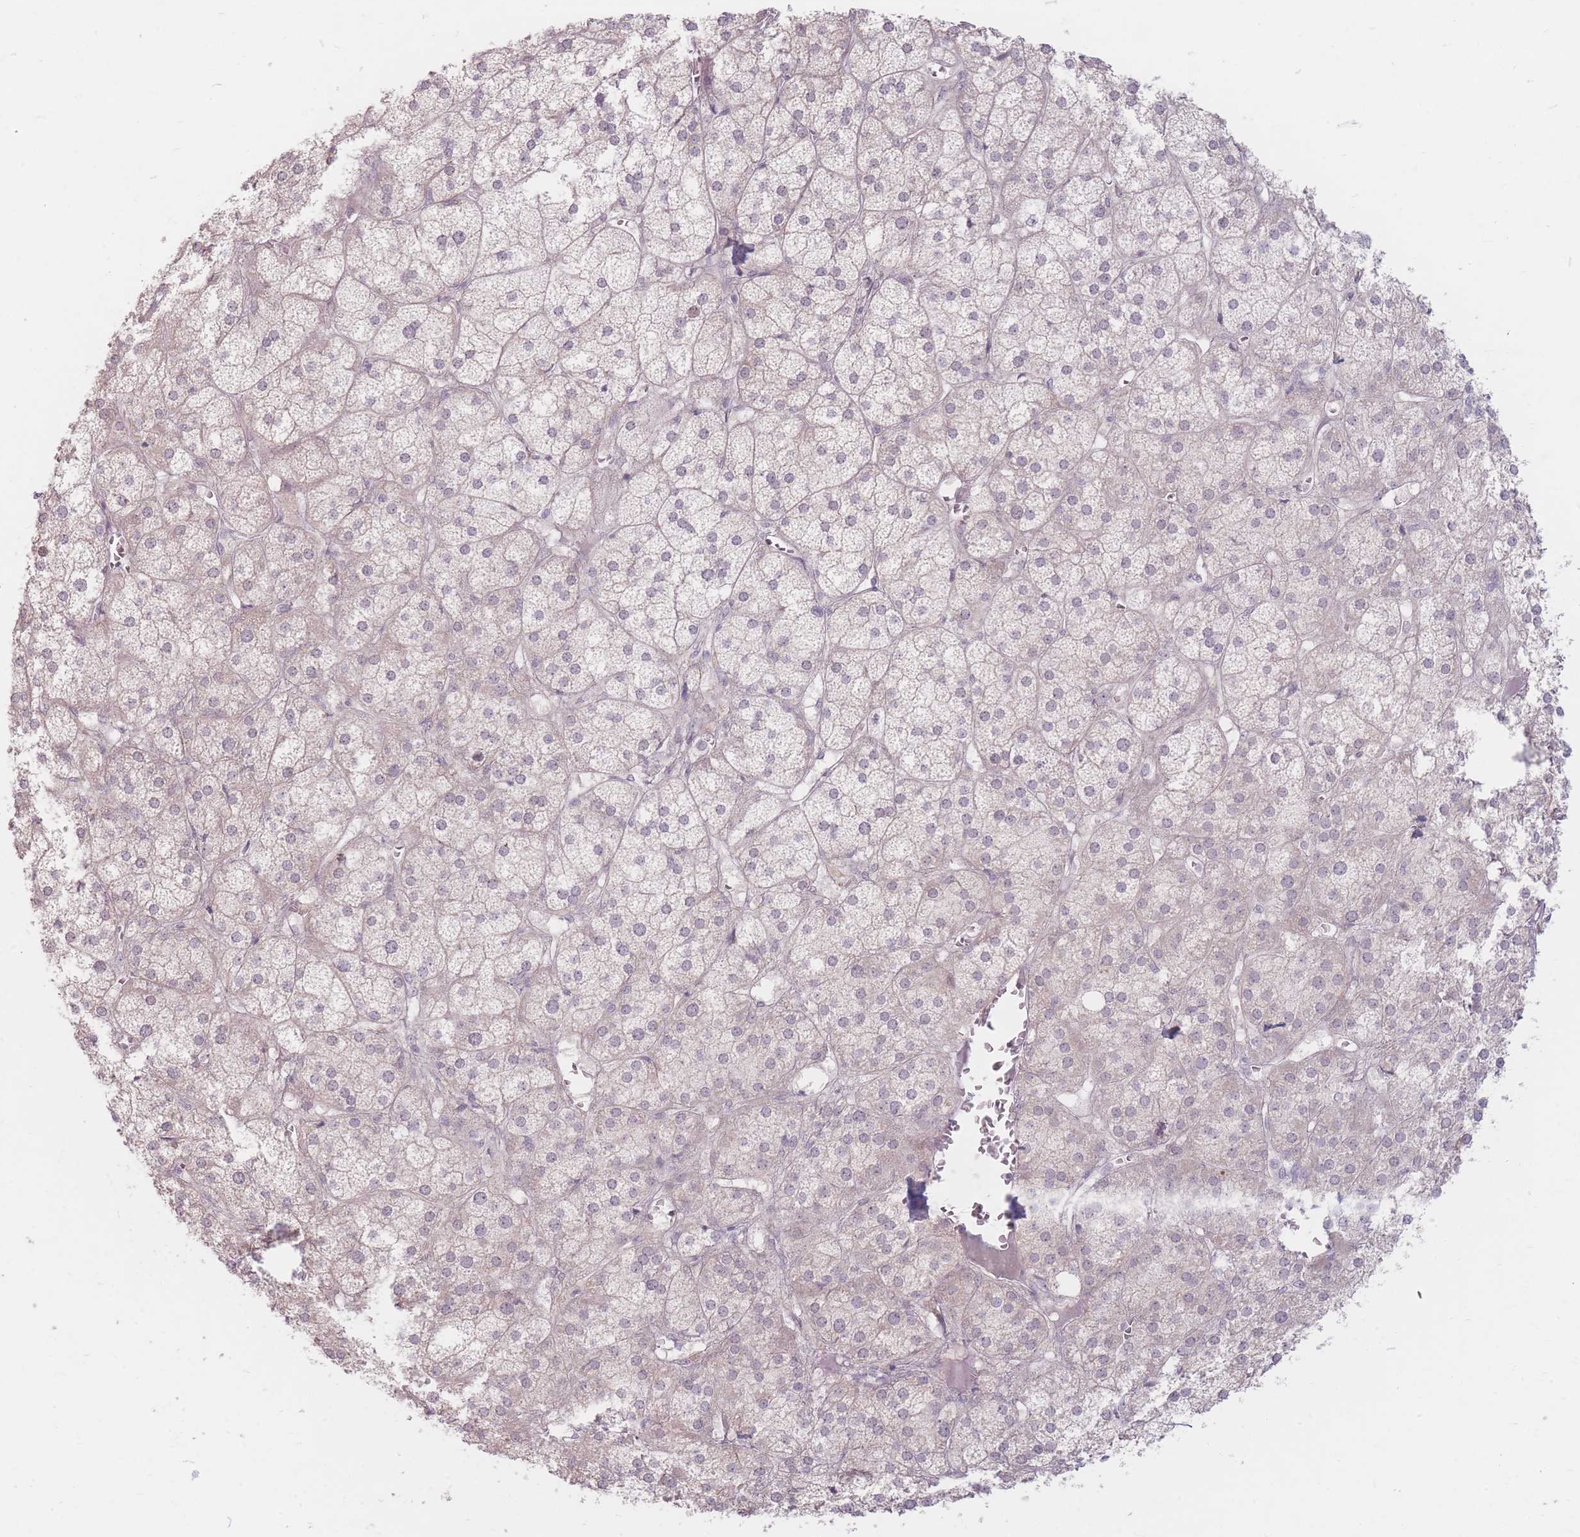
{"staining": {"intensity": "weak", "quantity": "25%-75%", "location": "cytoplasmic/membranous"}, "tissue": "adrenal gland", "cell_type": "Glandular cells", "image_type": "normal", "snomed": [{"axis": "morphology", "description": "Normal tissue, NOS"}, {"axis": "topography", "description": "Adrenal gland"}], "caption": "This photomicrograph demonstrates normal adrenal gland stained with IHC to label a protein in brown. The cytoplasmic/membranous of glandular cells show weak positivity for the protein. Nuclei are counter-stained blue.", "gene": "GABRA6", "patient": {"sex": "female", "age": 61}}